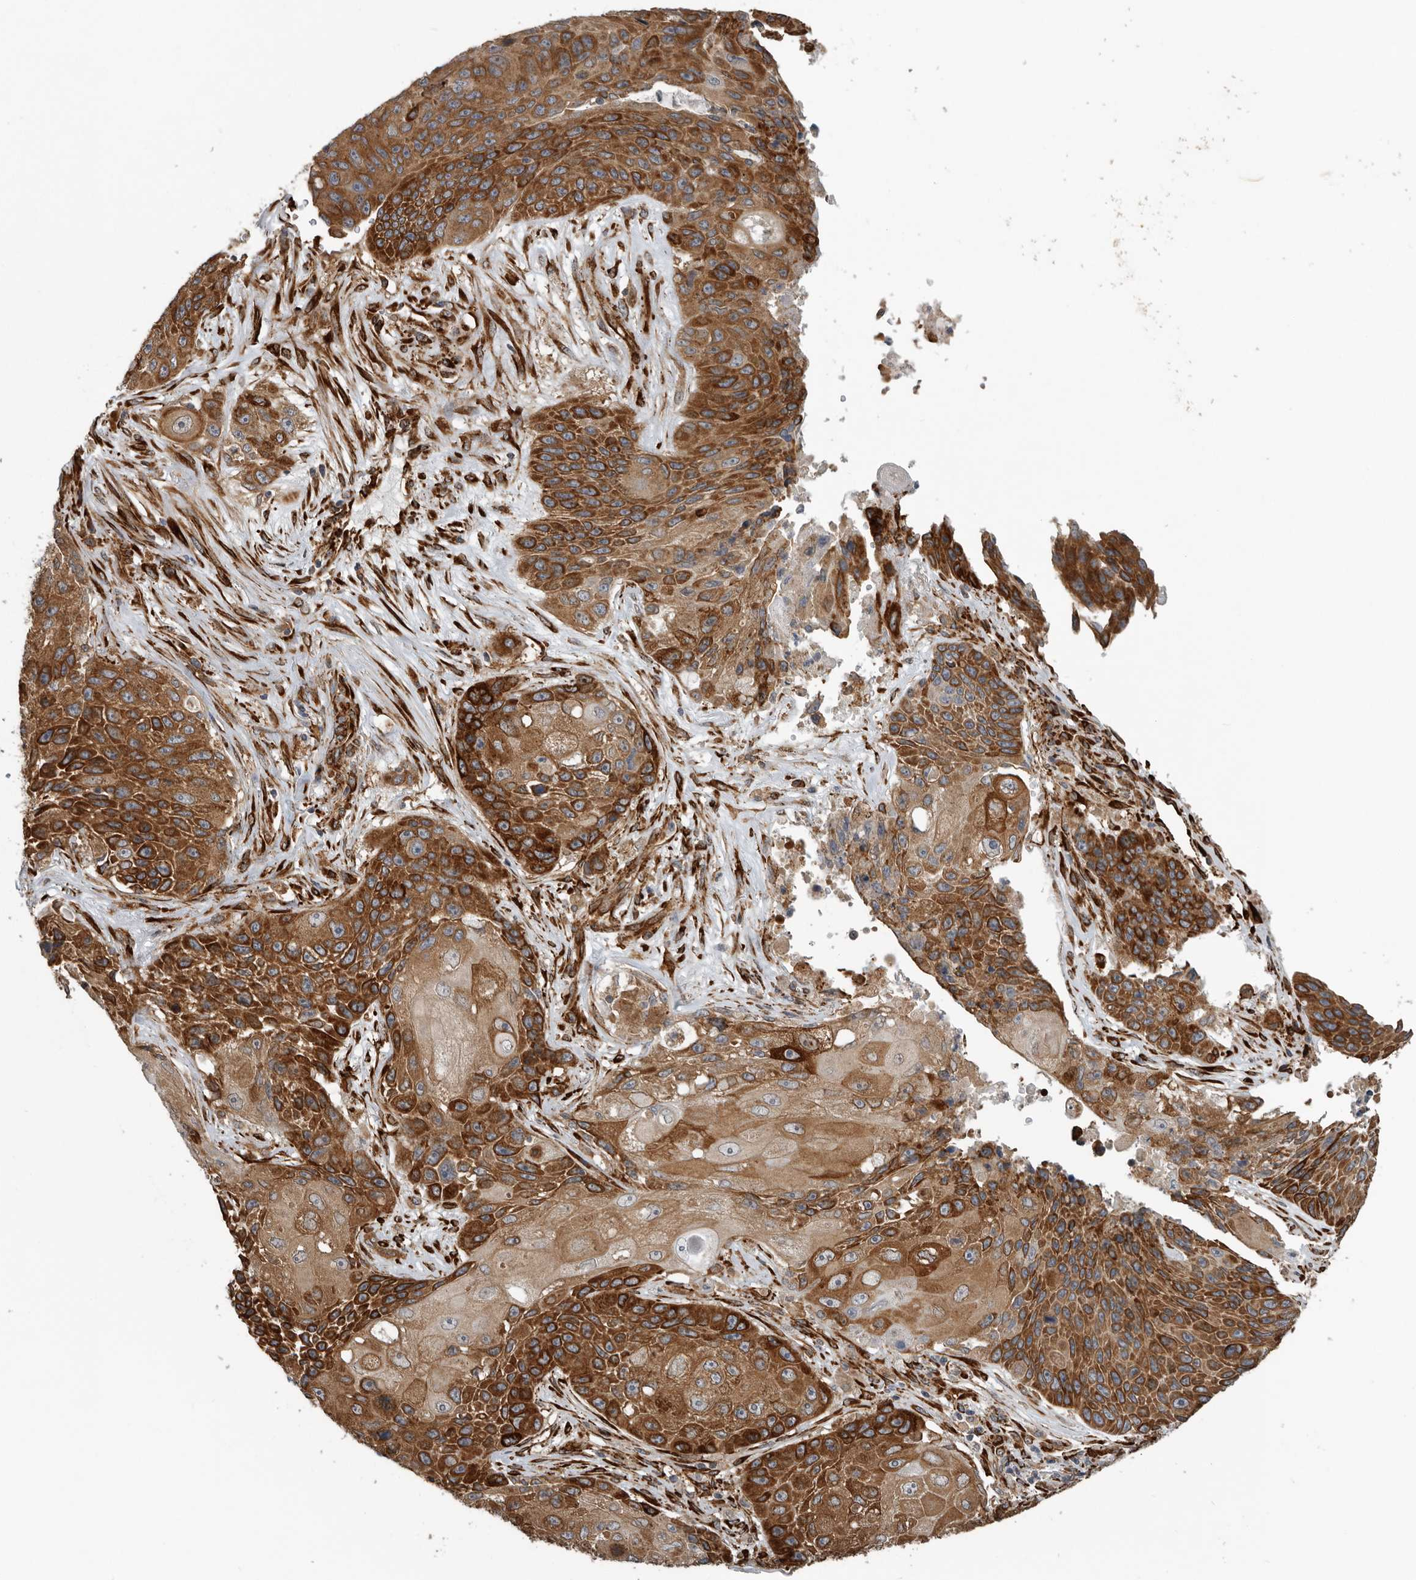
{"staining": {"intensity": "strong", "quantity": ">75%", "location": "cytoplasmic/membranous"}, "tissue": "lung cancer", "cell_type": "Tumor cells", "image_type": "cancer", "snomed": [{"axis": "morphology", "description": "Squamous cell carcinoma, NOS"}, {"axis": "topography", "description": "Lung"}], "caption": "Immunohistochemical staining of human lung cancer reveals strong cytoplasmic/membranous protein positivity in about >75% of tumor cells.", "gene": "CEP350", "patient": {"sex": "male", "age": 61}}